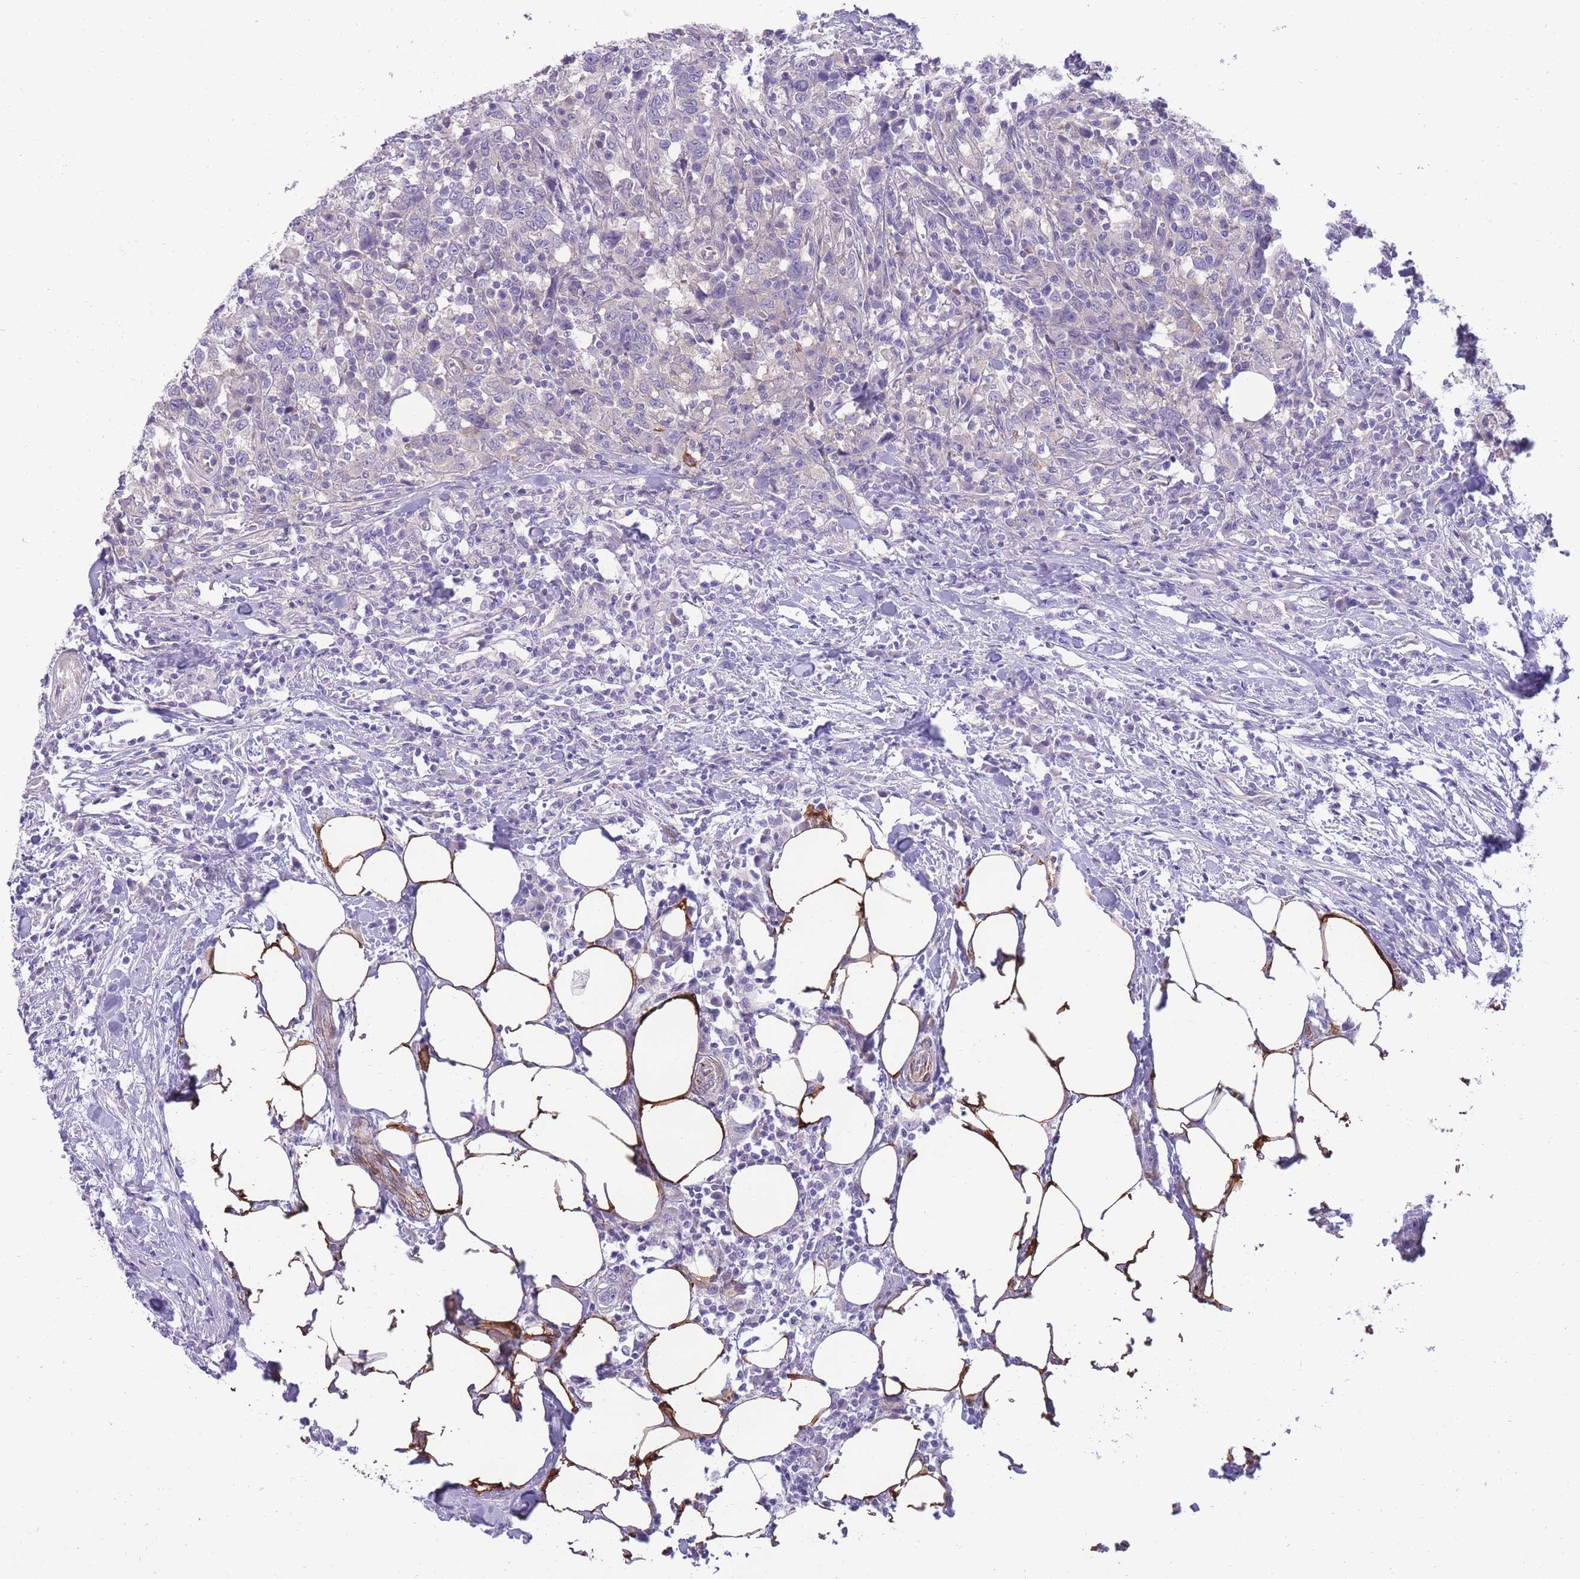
{"staining": {"intensity": "moderate", "quantity": "<25%", "location": "cytoplasmic/membranous"}, "tissue": "urothelial cancer", "cell_type": "Tumor cells", "image_type": "cancer", "snomed": [{"axis": "morphology", "description": "Urothelial carcinoma, High grade"}, {"axis": "topography", "description": "Urinary bladder"}], "caption": "Protein analysis of urothelial carcinoma (high-grade) tissue displays moderate cytoplasmic/membranous staining in about <25% of tumor cells. Nuclei are stained in blue.", "gene": "RGS11", "patient": {"sex": "male", "age": 61}}